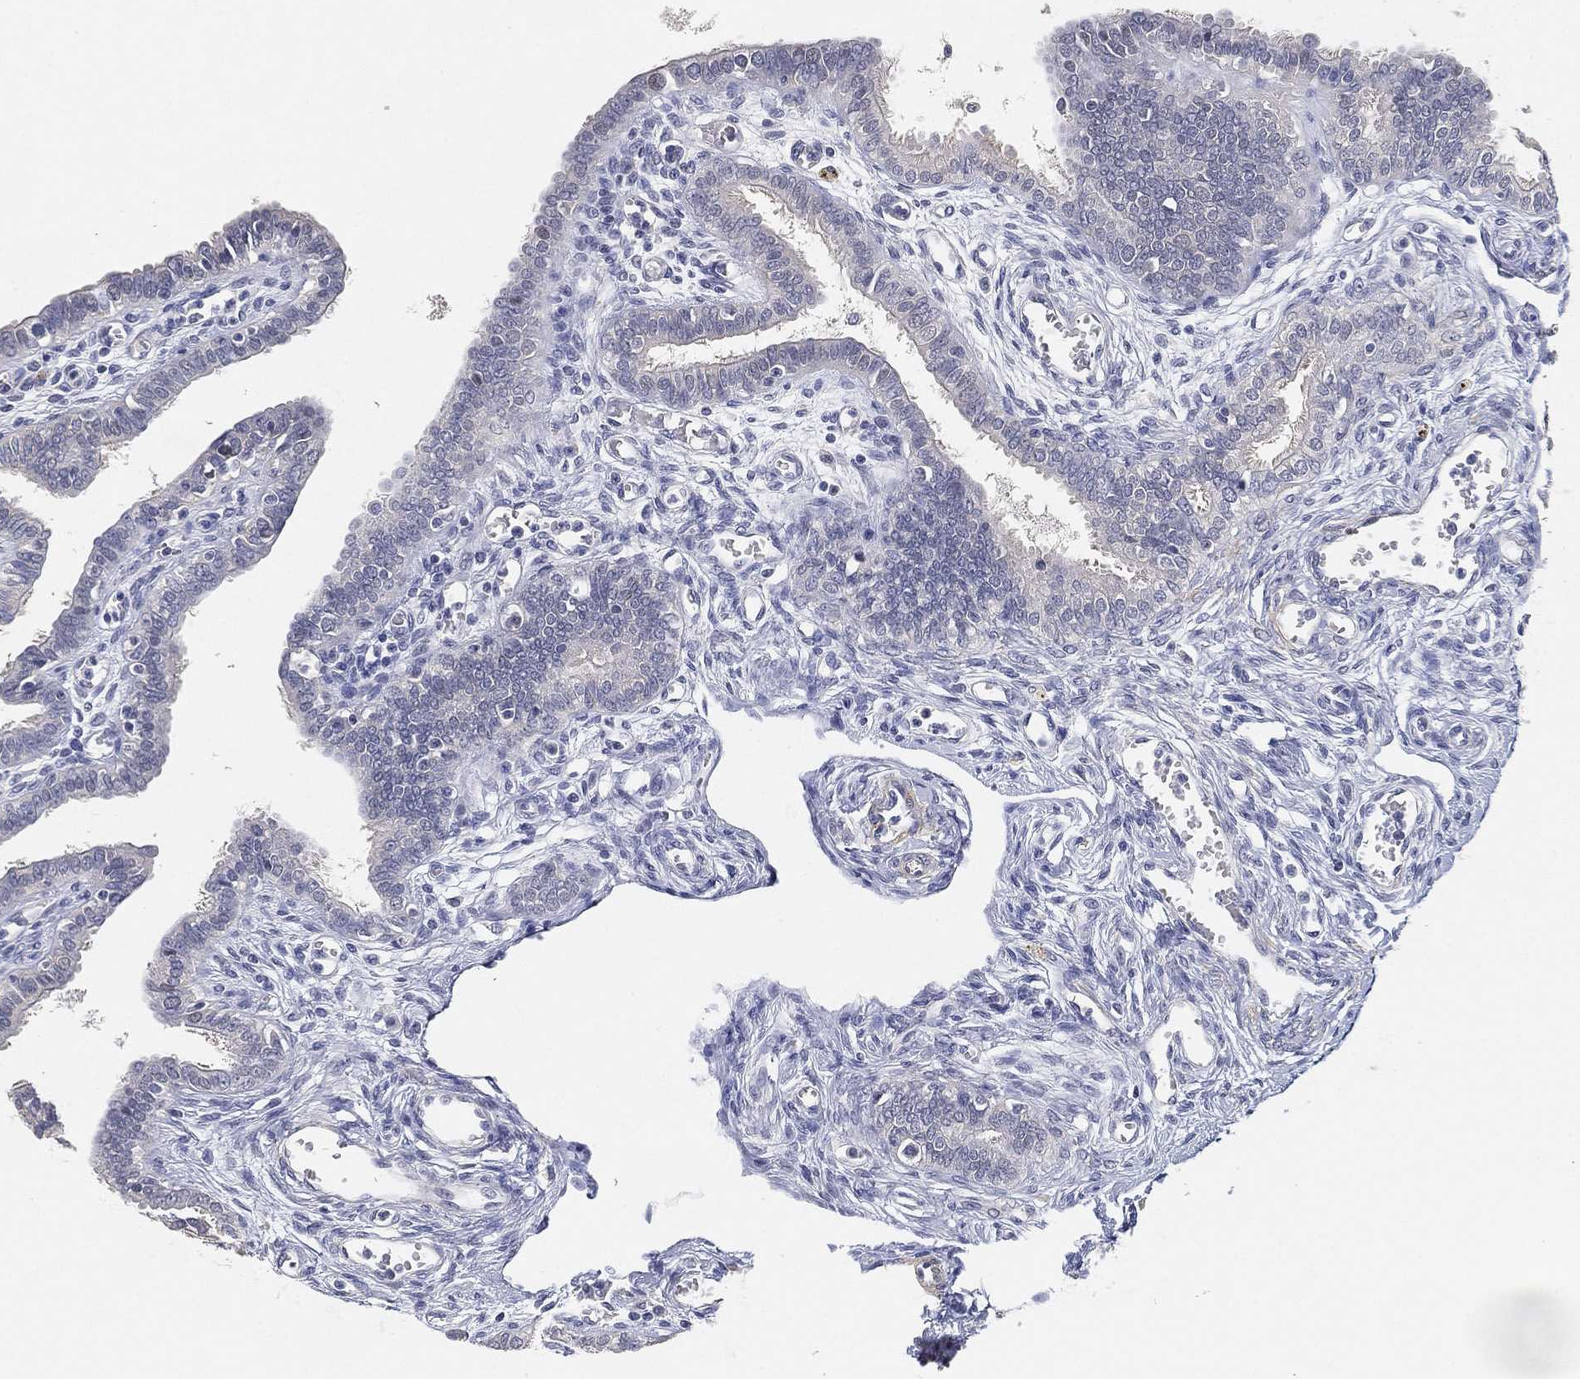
{"staining": {"intensity": "negative", "quantity": "none", "location": "none"}, "tissue": "fallopian tube", "cell_type": "Glandular cells", "image_type": "normal", "snomed": [{"axis": "morphology", "description": "Normal tissue, NOS"}, {"axis": "morphology", "description": "Carcinoma, endometroid"}, {"axis": "topography", "description": "Fallopian tube"}, {"axis": "topography", "description": "Ovary"}], "caption": "A photomicrograph of fallopian tube stained for a protein demonstrates no brown staining in glandular cells.", "gene": "GPR61", "patient": {"sex": "female", "age": 42}}